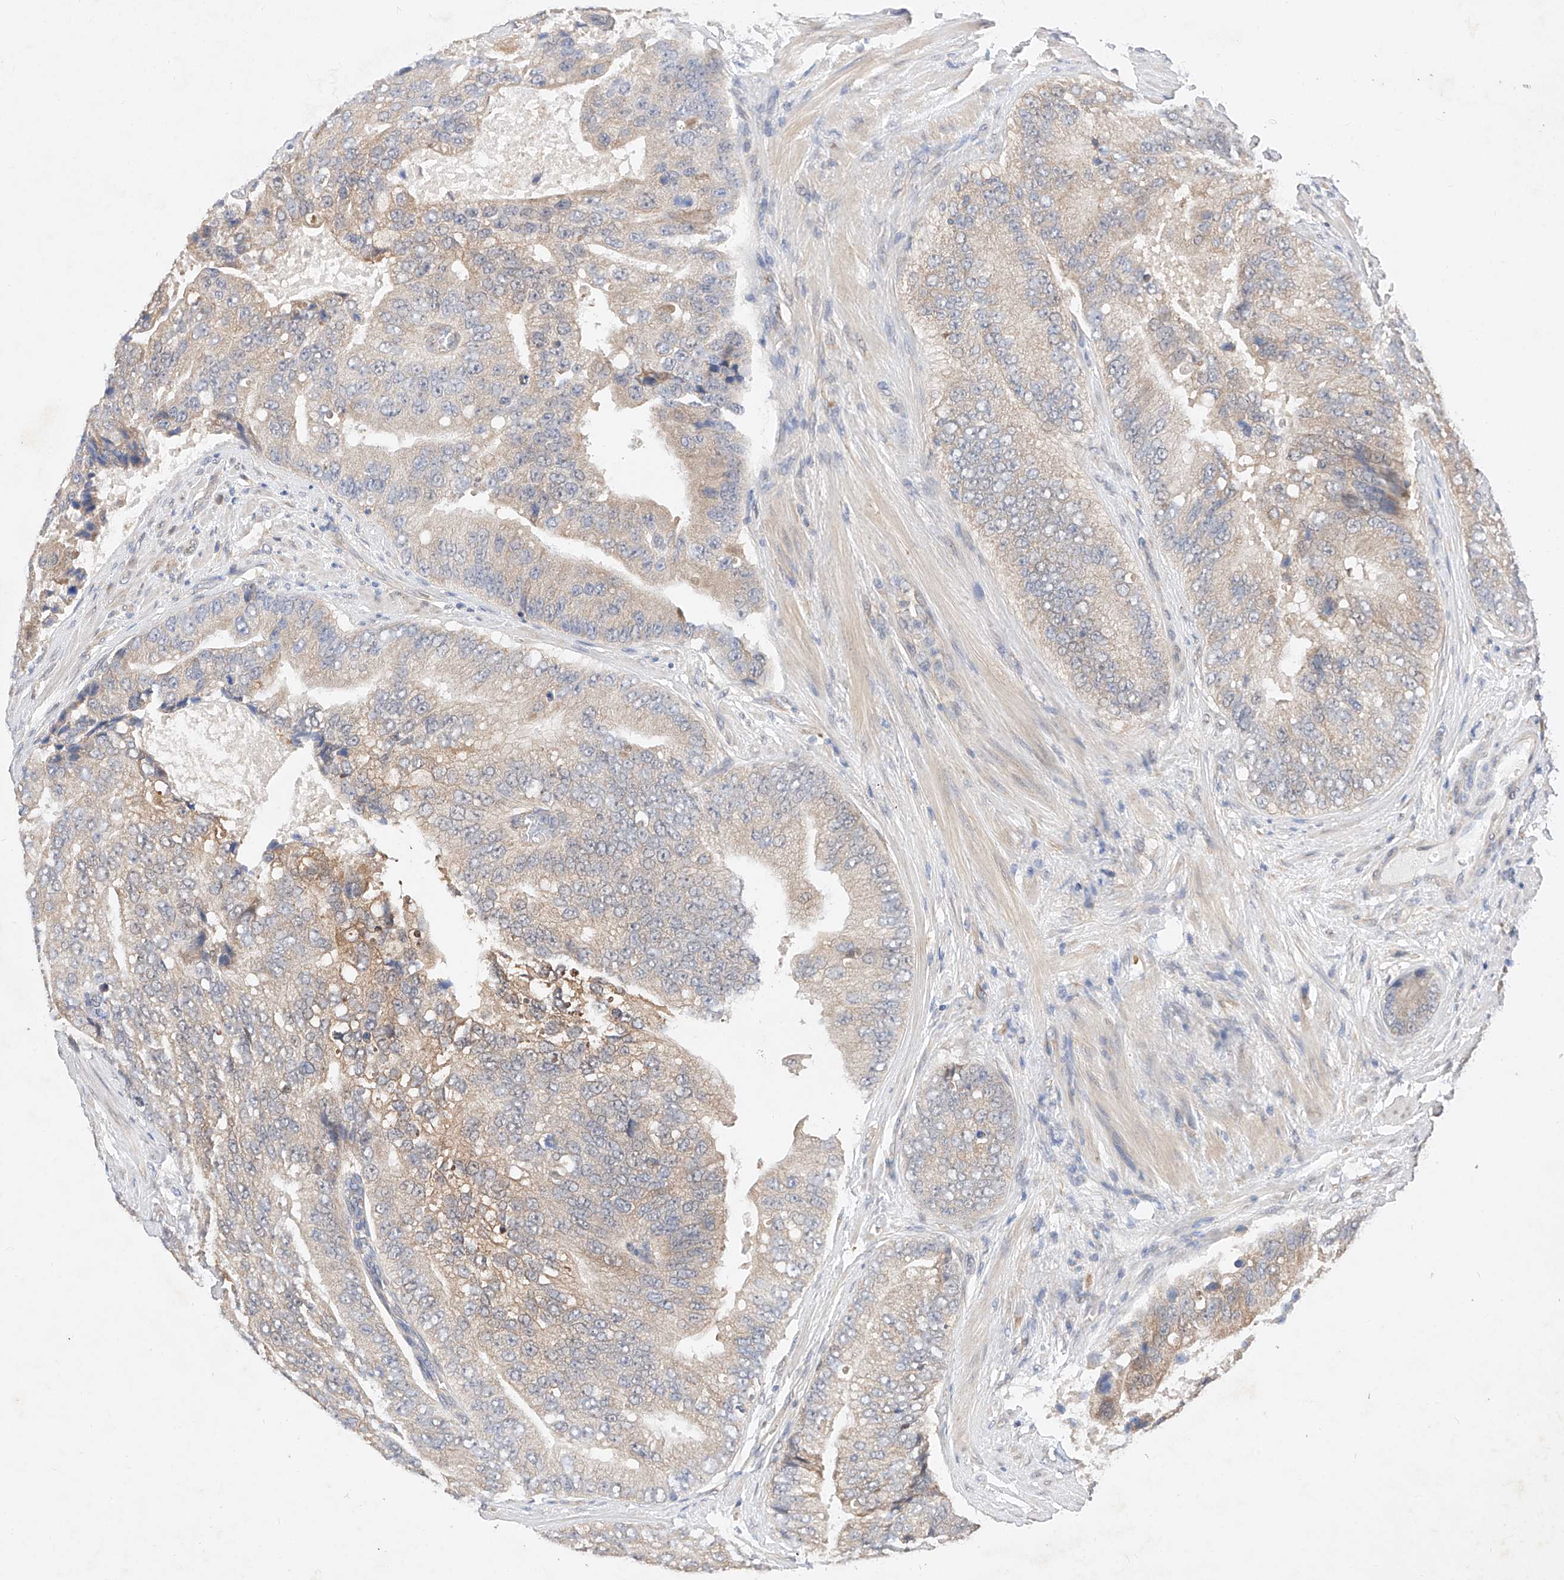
{"staining": {"intensity": "weak", "quantity": "25%-75%", "location": "cytoplasmic/membranous"}, "tissue": "prostate cancer", "cell_type": "Tumor cells", "image_type": "cancer", "snomed": [{"axis": "morphology", "description": "Adenocarcinoma, High grade"}, {"axis": "topography", "description": "Prostate"}], "caption": "About 25%-75% of tumor cells in prostate cancer (high-grade adenocarcinoma) show weak cytoplasmic/membranous protein positivity as visualized by brown immunohistochemical staining.", "gene": "ZSCAN4", "patient": {"sex": "male", "age": 70}}